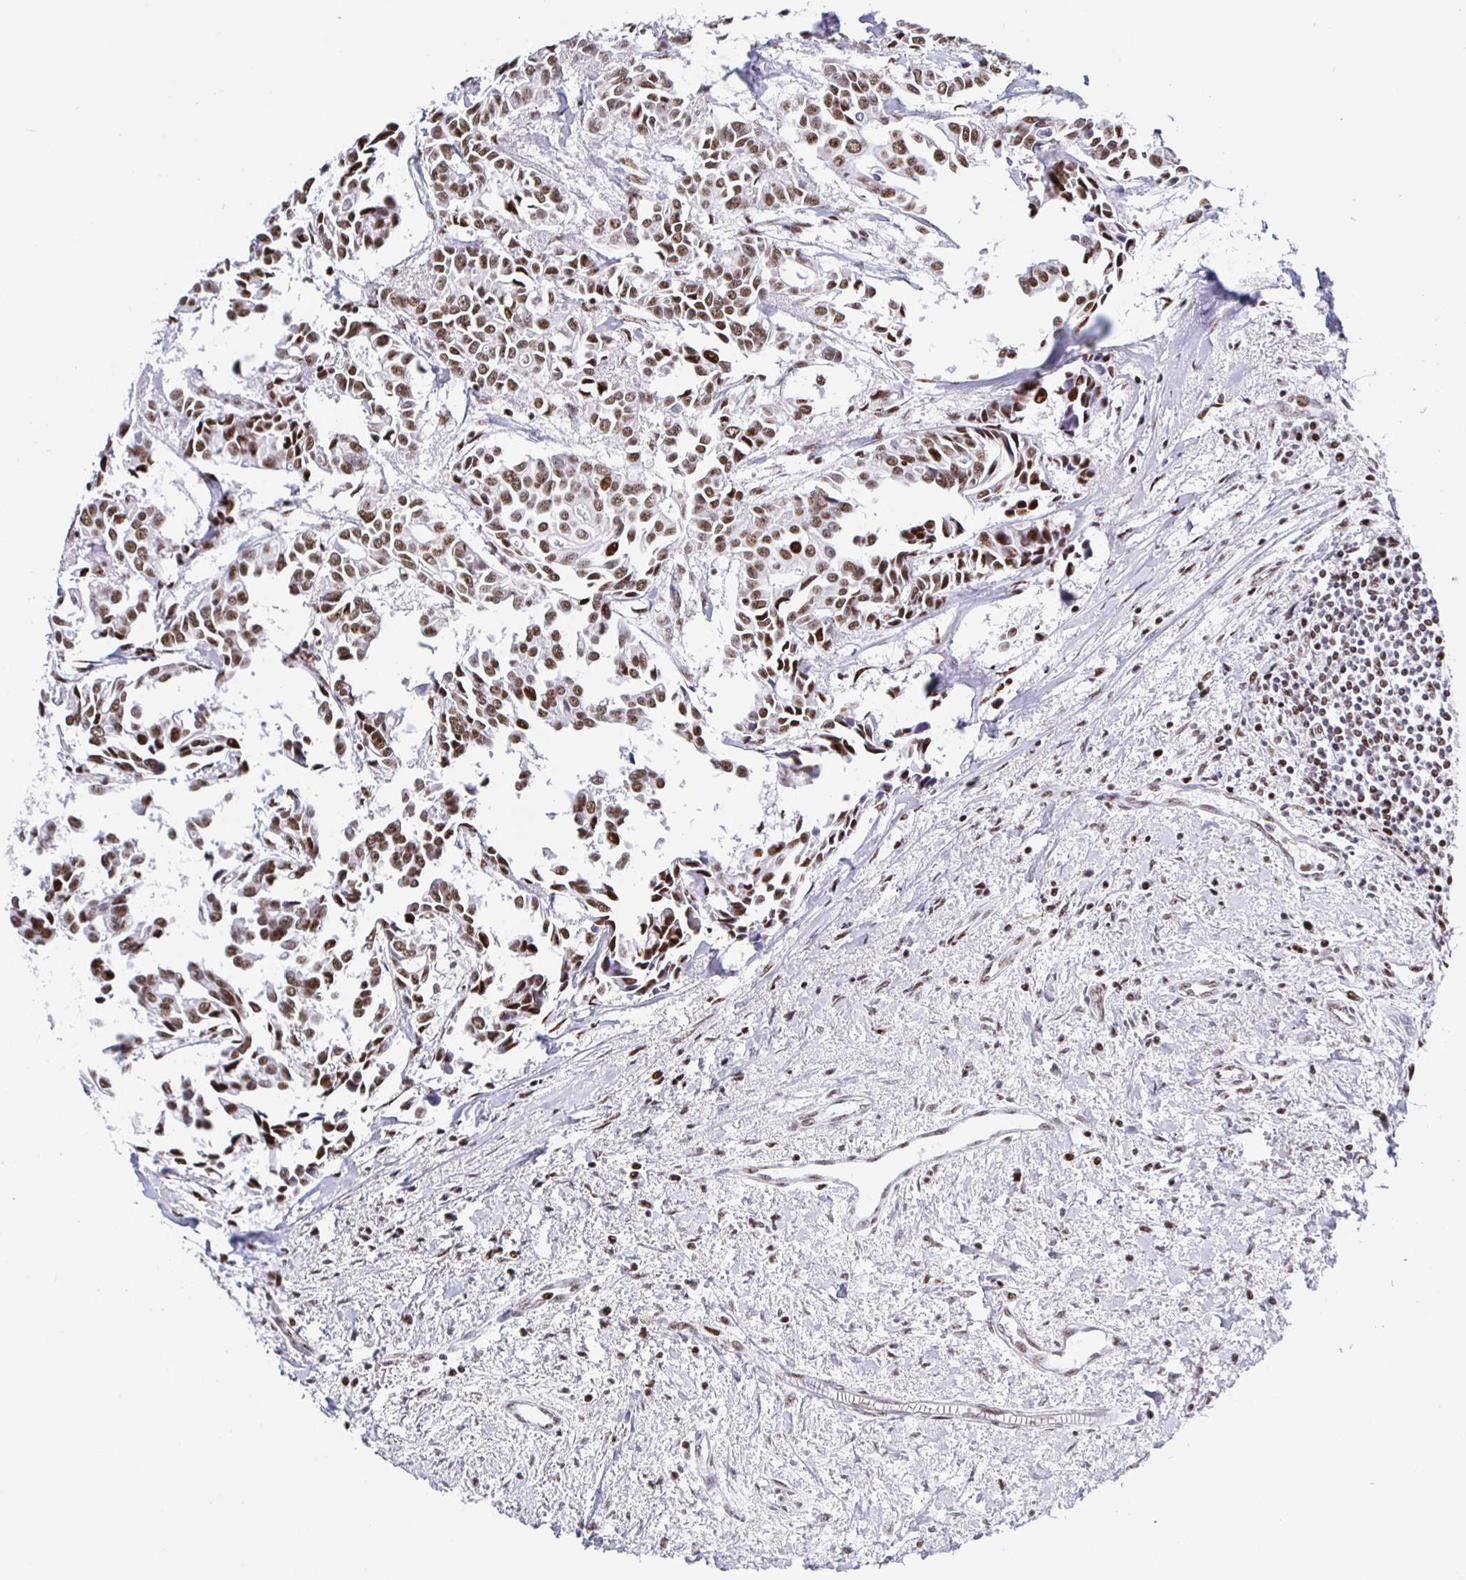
{"staining": {"intensity": "moderate", "quantity": ">75%", "location": "nuclear"}, "tissue": "breast cancer", "cell_type": "Tumor cells", "image_type": "cancer", "snomed": [{"axis": "morphology", "description": "Duct carcinoma"}, {"axis": "topography", "description": "Breast"}], "caption": "A histopathology image of human intraductal carcinoma (breast) stained for a protein demonstrates moderate nuclear brown staining in tumor cells.", "gene": "SETD5", "patient": {"sex": "female", "age": 54}}